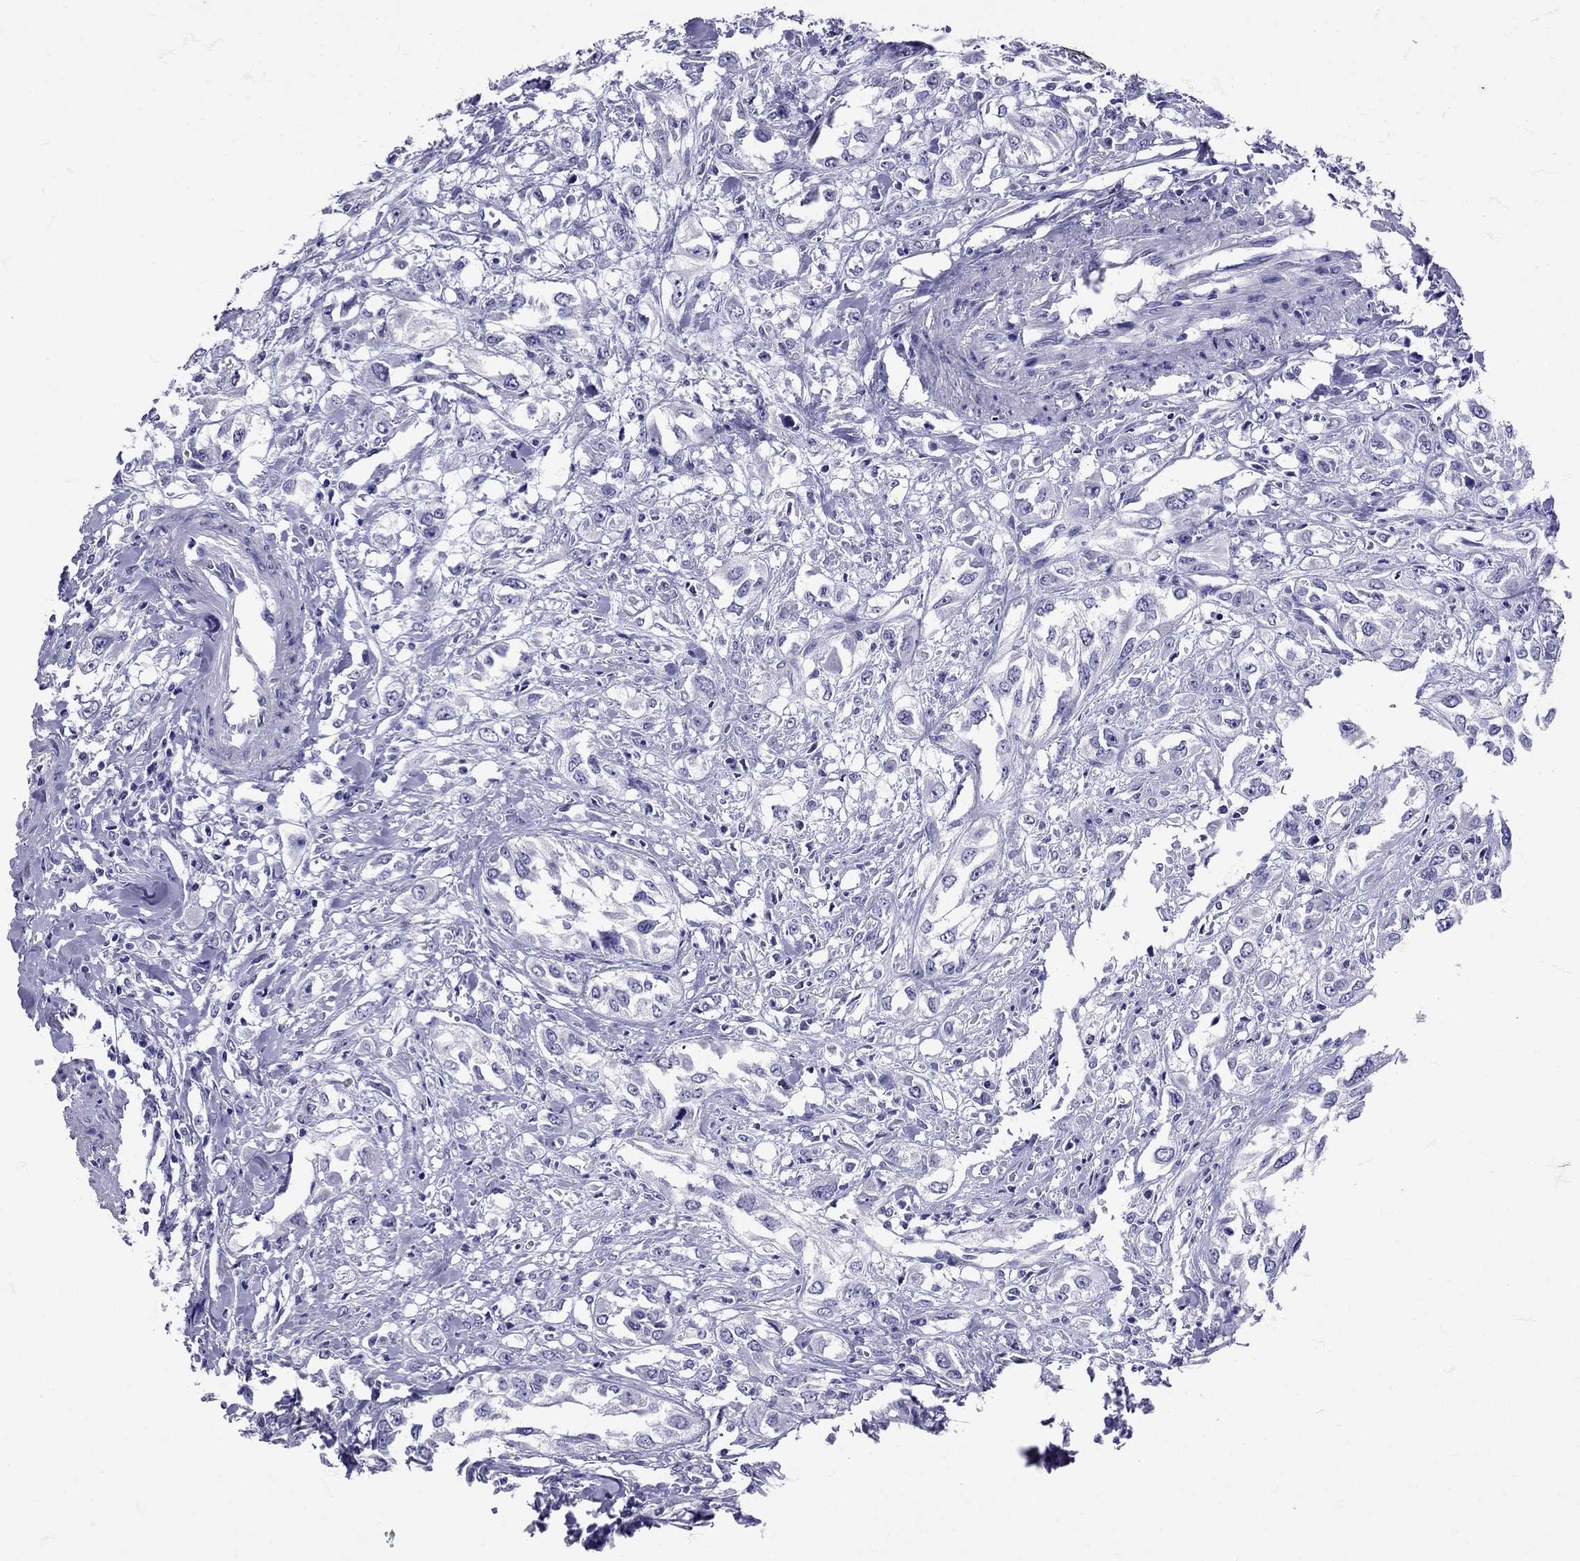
{"staining": {"intensity": "negative", "quantity": "none", "location": "none"}, "tissue": "urothelial cancer", "cell_type": "Tumor cells", "image_type": "cancer", "snomed": [{"axis": "morphology", "description": "Urothelial carcinoma, High grade"}, {"axis": "topography", "description": "Urinary bladder"}], "caption": "This is an IHC photomicrograph of human high-grade urothelial carcinoma. There is no staining in tumor cells.", "gene": "AVP", "patient": {"sex": "male", "age": 67}}